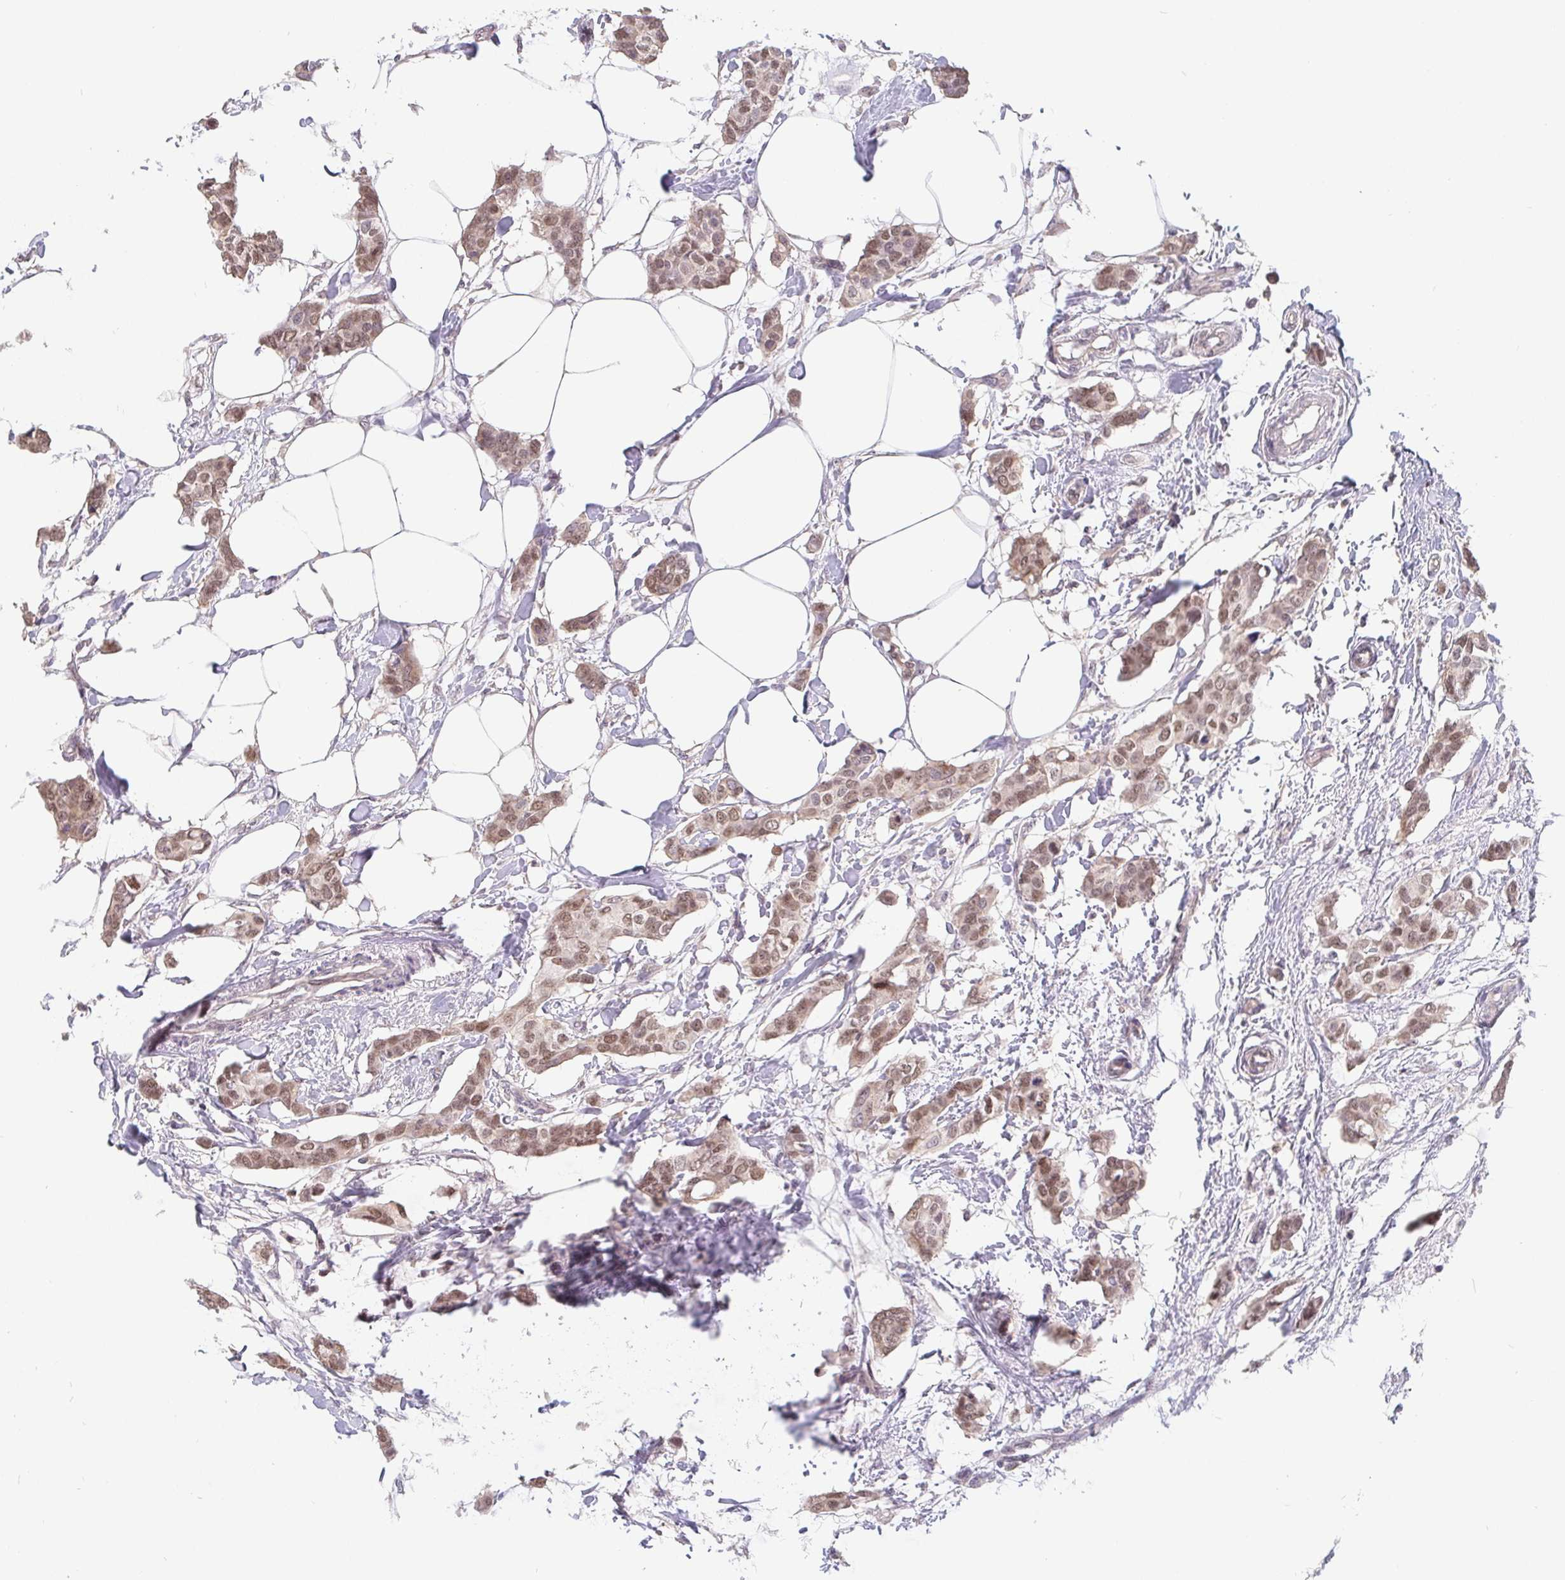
{"staining": {"intensity": "weak", "quantity": ">75%", "location": "nuclear"}, "tissue": "breast cancer", "cell_type": "Tumor cells", "image_type": "cancer", "snomed": [{"axis": "morphology", "description": "Duct carcinoma"}, {"axis": "topography", "description": "Breast"}], "caption": "This is a micrograph of IHC staining of breast infiltrating ductal carcinoma, which shows weak expression in the nuclear of tumor cells.", "gene": "POU2F1", "patient": {"sex": "female", "age": 62}}